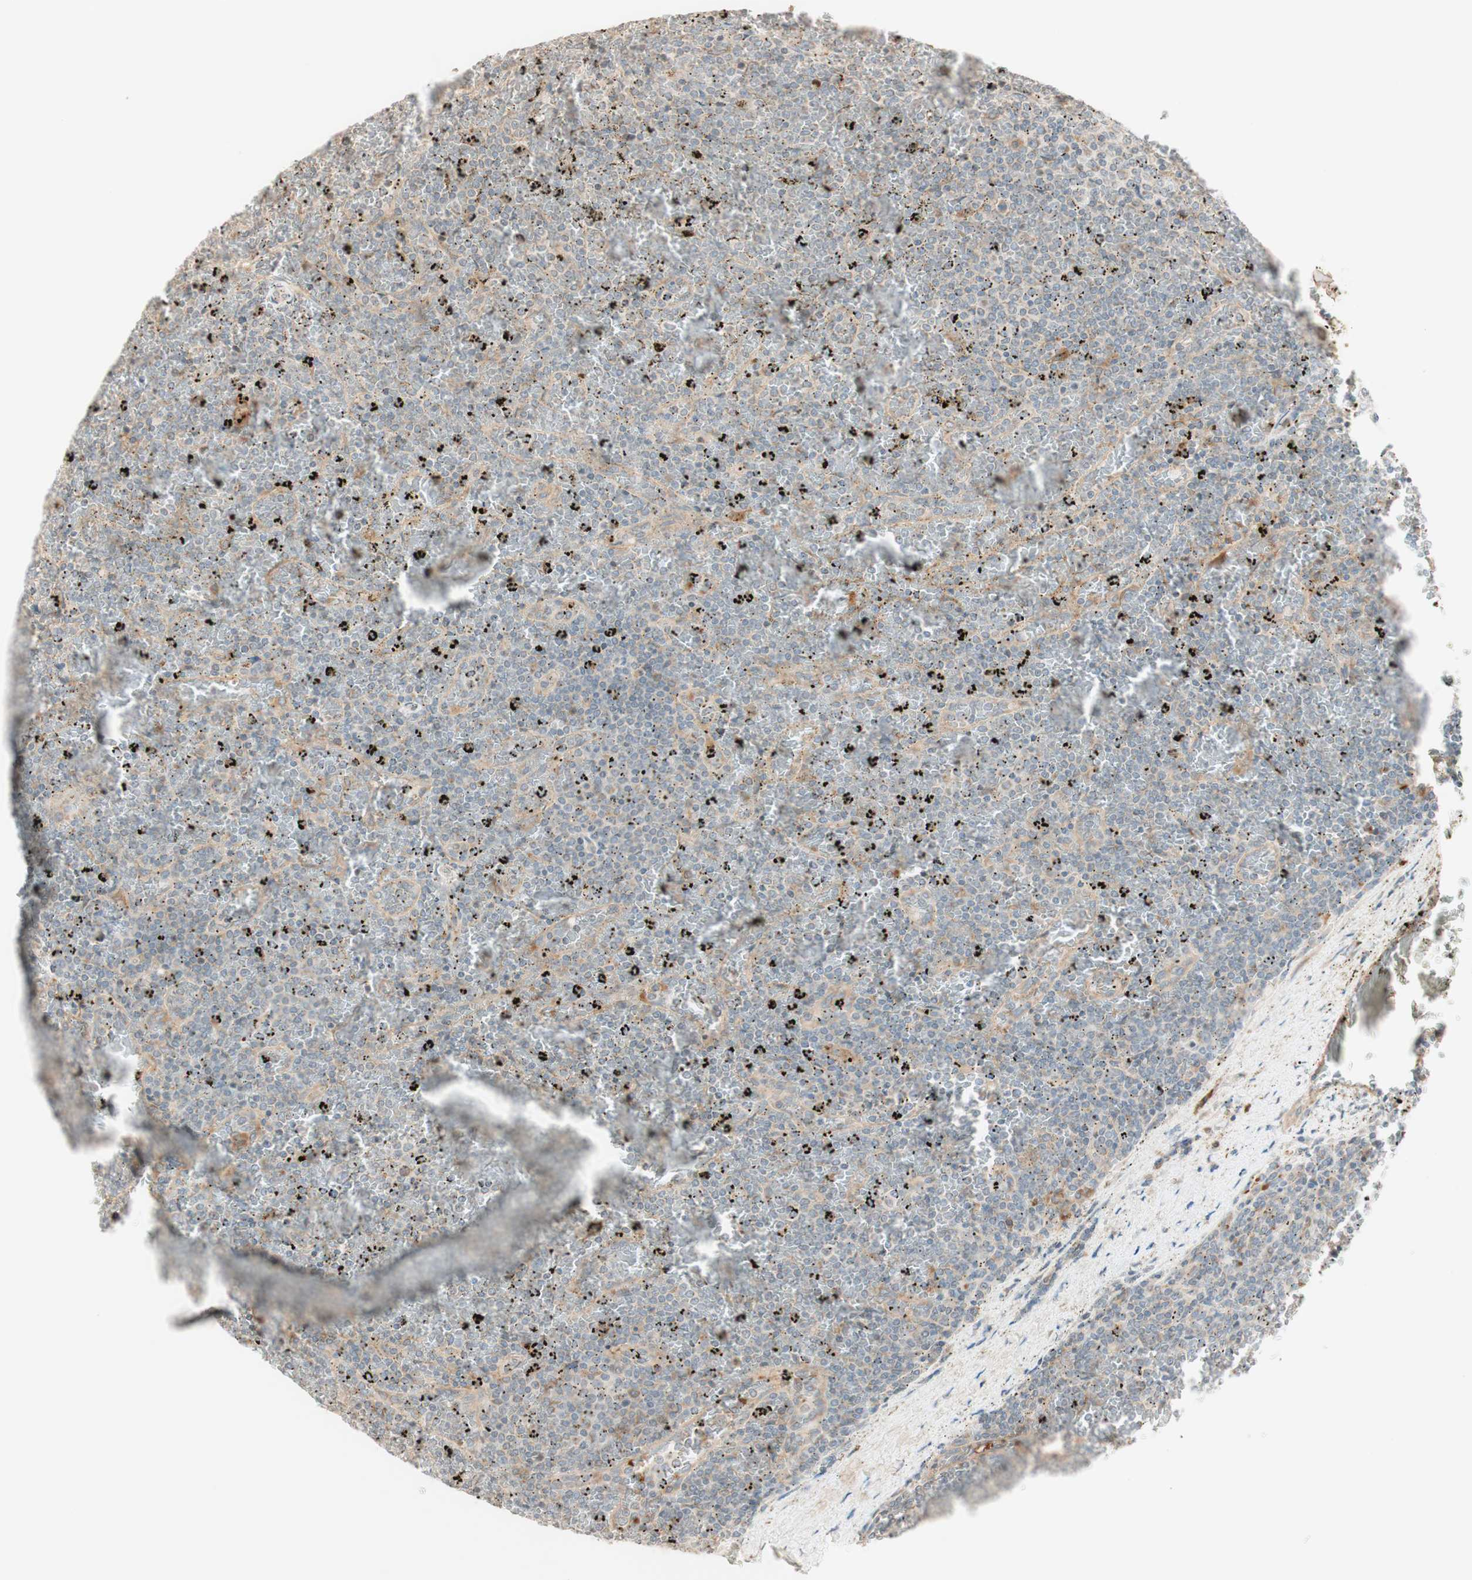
{"staining": {"intensity": "weak", "quantity": "<25%", "location": "cytoplasmic/membranous"}, "tissue": "lymphoma", "cell_type": "Tumor cells", "image_type": "cancer", "snomed": [{"axis": "morphology", "description": "Malignant lymphoma, non-Hodgkin's type, Low grade"}, {"axis": "topography", "description": "Spleen"}], "caption": "There is no significant positivity in tumor cells of lymphoma. (Stains: DAB immunohistochemistry (IHC) with hematoxylin counter stain, Microscopy: brightfield microscopy at high magnification).", "gene": "CLCN2", "patient": {"sex": "female", "age": 77}}